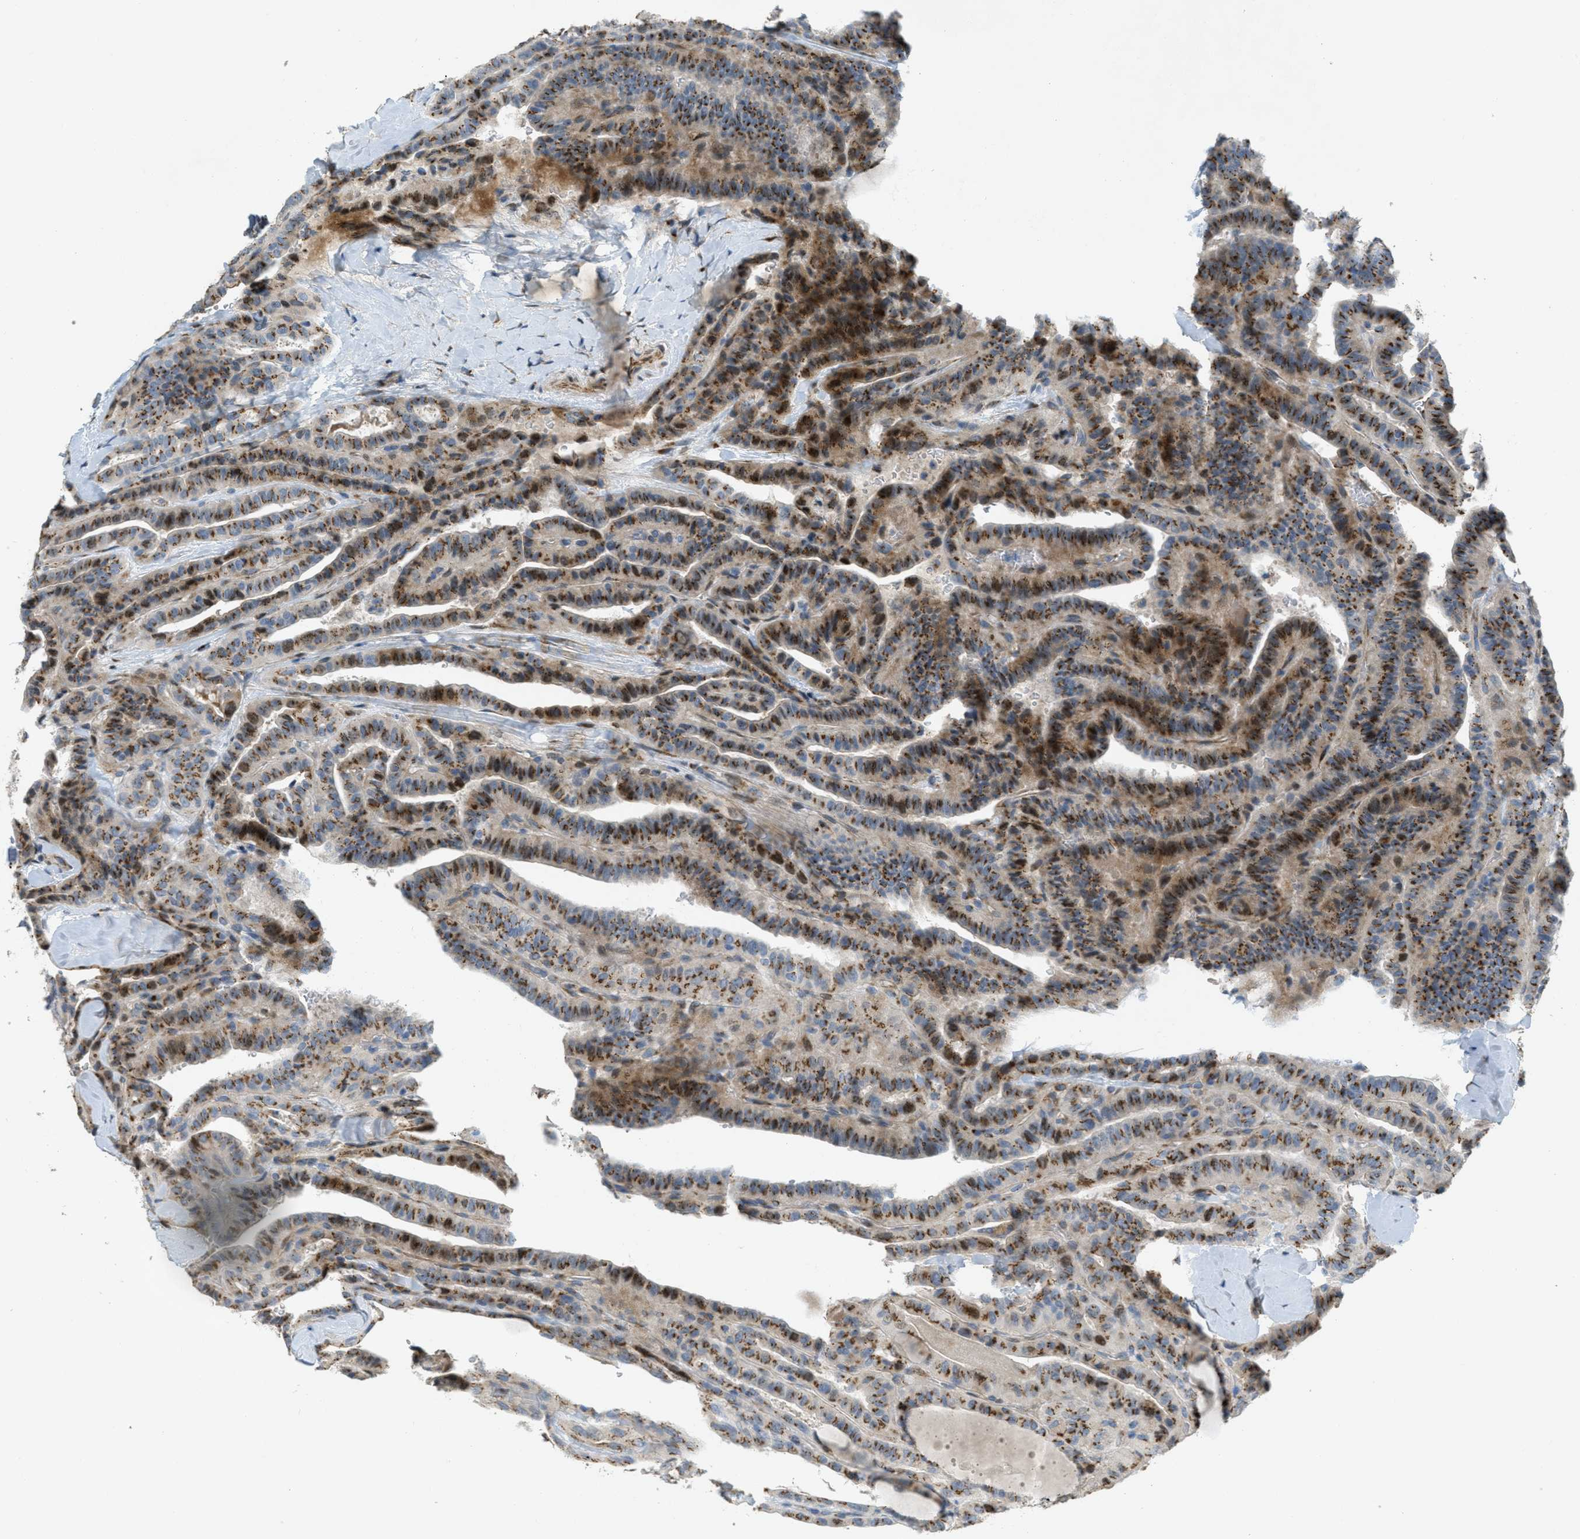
{"staining": {"intensity": "moderate", "quantity": ">75%", "location": "cytoplasmic/membranous"}, "tissue": "thyroid cancer", "cell_type": "Tumor cells", "image_type": "cancer", "snomed": [{"axis": "morphology", "description": "Papillary adenocarcinoma, NOS"}, {"axis": "topography", "description": "Thyroid gland"}], "caption": "Immunohistochemical staining of thyroid papillary adenocarcinoma shows medium levels of moderate cytoplasmic/membranous protein staining in about >75% of tumor cells. Using DAB (3,3'-diaminobenzidine) (brown) and hematoxylin (blue) stains, captured at high magnification using brightfield microscopy.", "gene": "ZFPL1", "patient": {"sex": "male", "age": 77}}